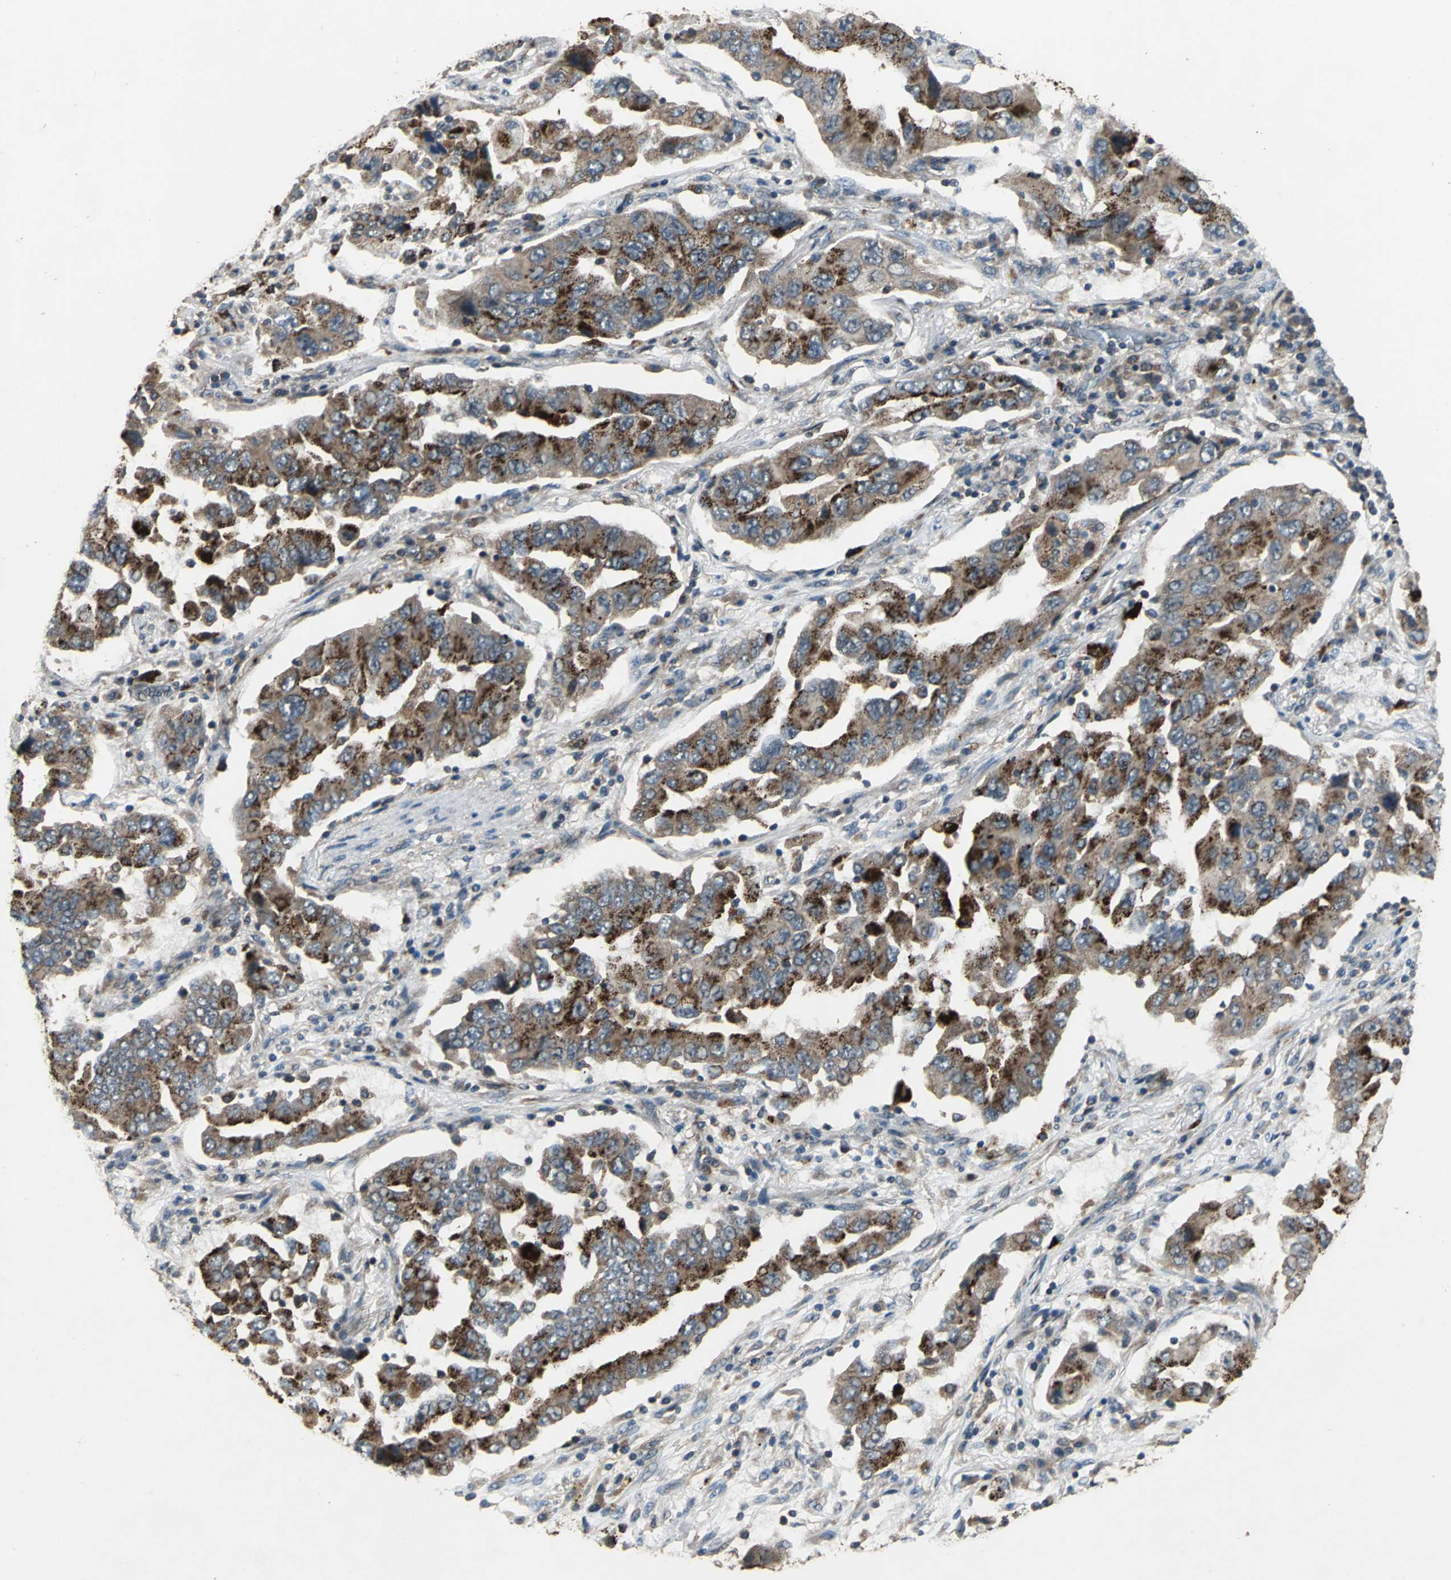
{"staining": {"intensity": "strong", "quantity": ">75%", "location": "cytoplasmic/membranous"}, "tissue": "lung cancer", "cell_type": "Tumor cells", "image_type": "cancer", "snomed": [{"axis": "morphology", "description": "Adenocarcinoma, NOS"}, {"axis": "topography", "description": "Lung"}], "caption": "Immunohistochemistry (IHC) (DAB (3,3'-diaminobenzidine)) staining of adenocarcinoma (lung) shows strong cytoplasmic/membranous protein staining in about >75% of tumor cells. The staining is performed using DAB brown chromogen to label protein expression. The nuclei are counter-stained blue using hematoxylin.", "gene": "ZNF608", "patient": {"sex": "female", "age": 65}}